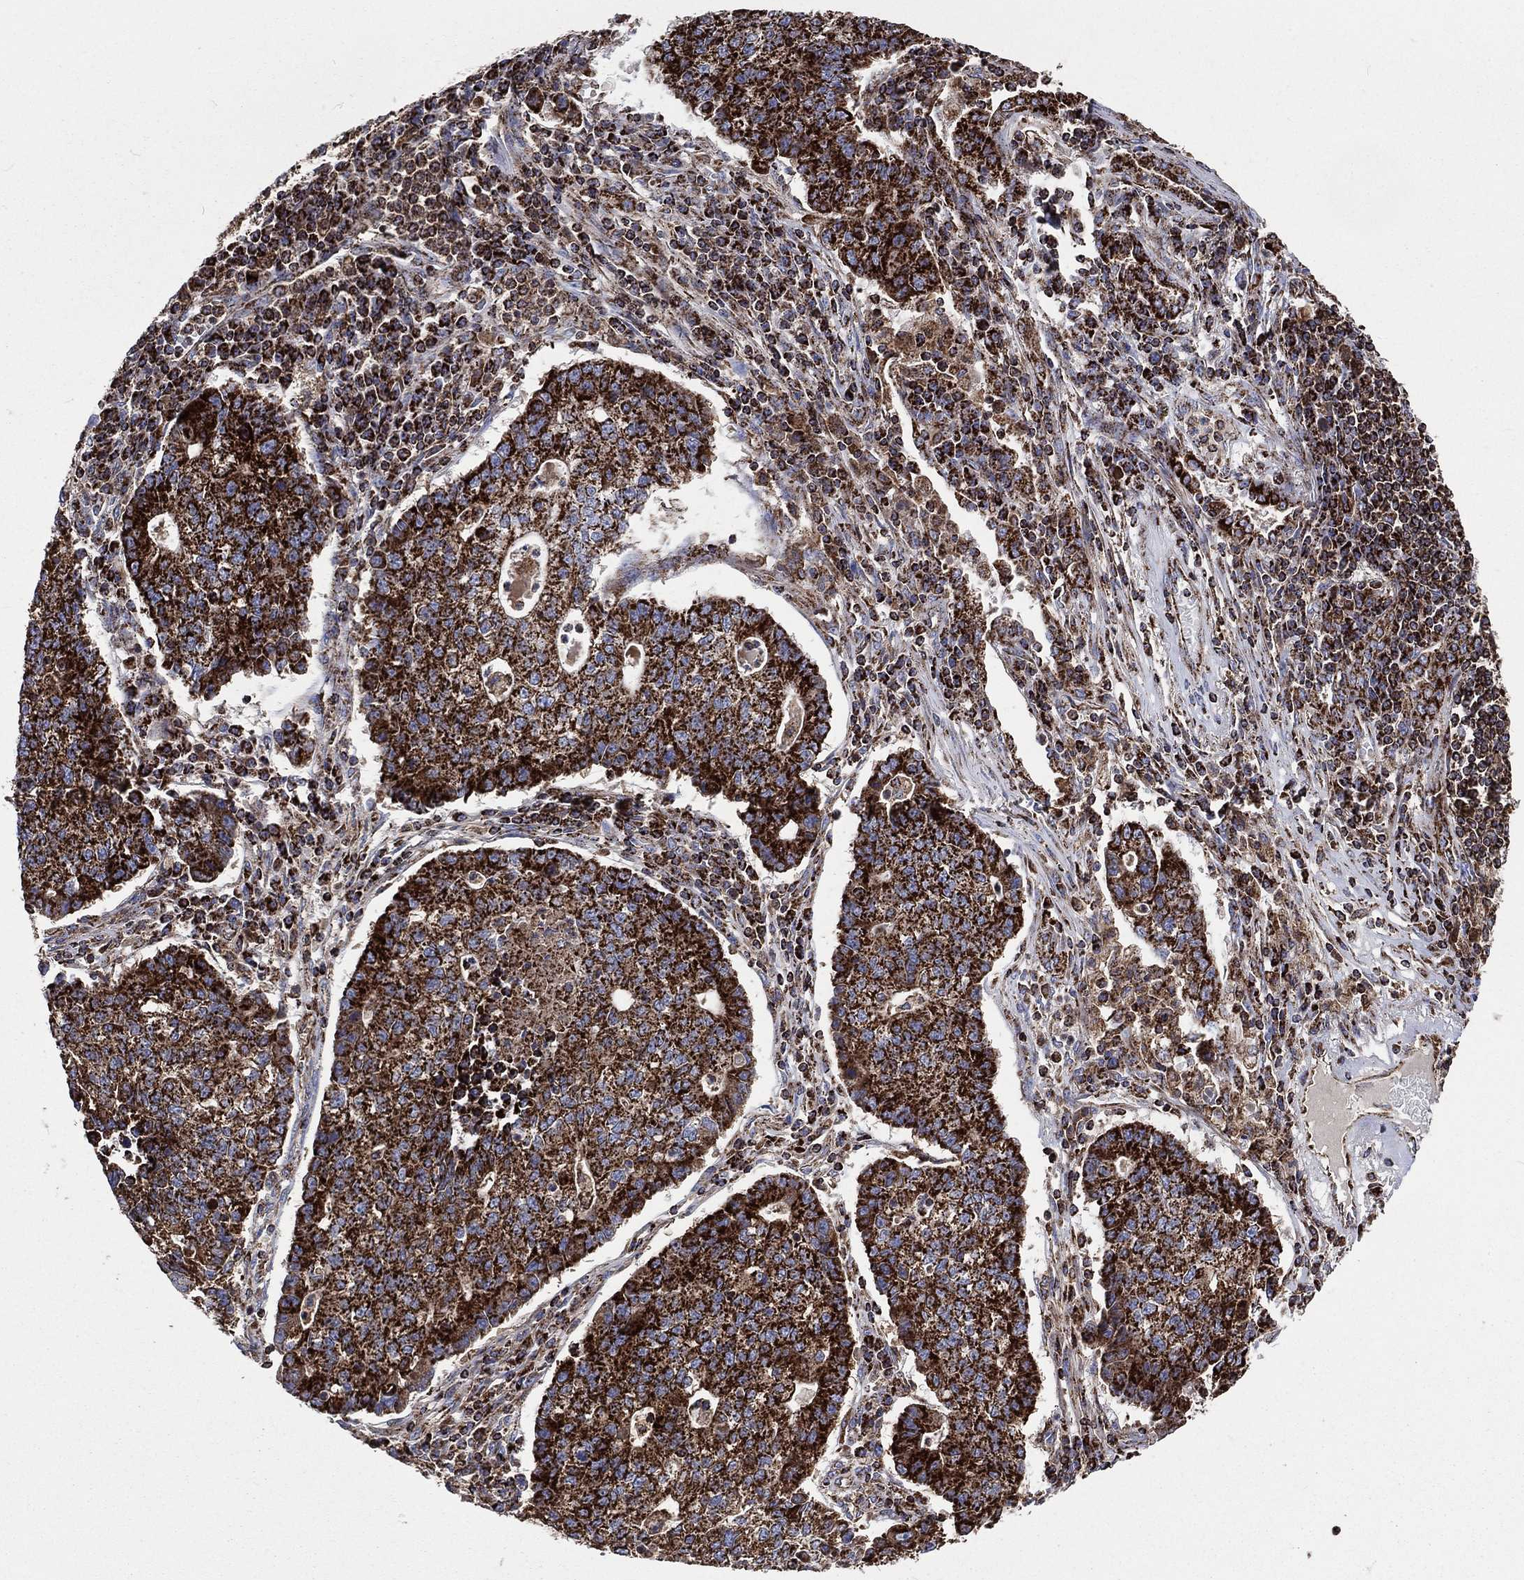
{"staining": {"intensity": "strong", "quantity": ">75%", "location": "cytoplasmic/membranous"}, "tissue": "lung cancer", "cell_type": "Tumor cells", "image_type": "cancer", "snomed": [{"axis": "morphology", "description": "Adenocarcinoma, NOS"}, {"axis": "topography", "description": "Lung"}], "caption": "Lung adenocarcinoma was stained to show a protein in brown. There is high levels of strong cytoplasmic/membranous staining in approximately >75% of tumor cells.", "gene": "ANKRD37", "patient": {"sex": "male", "age": 57}}